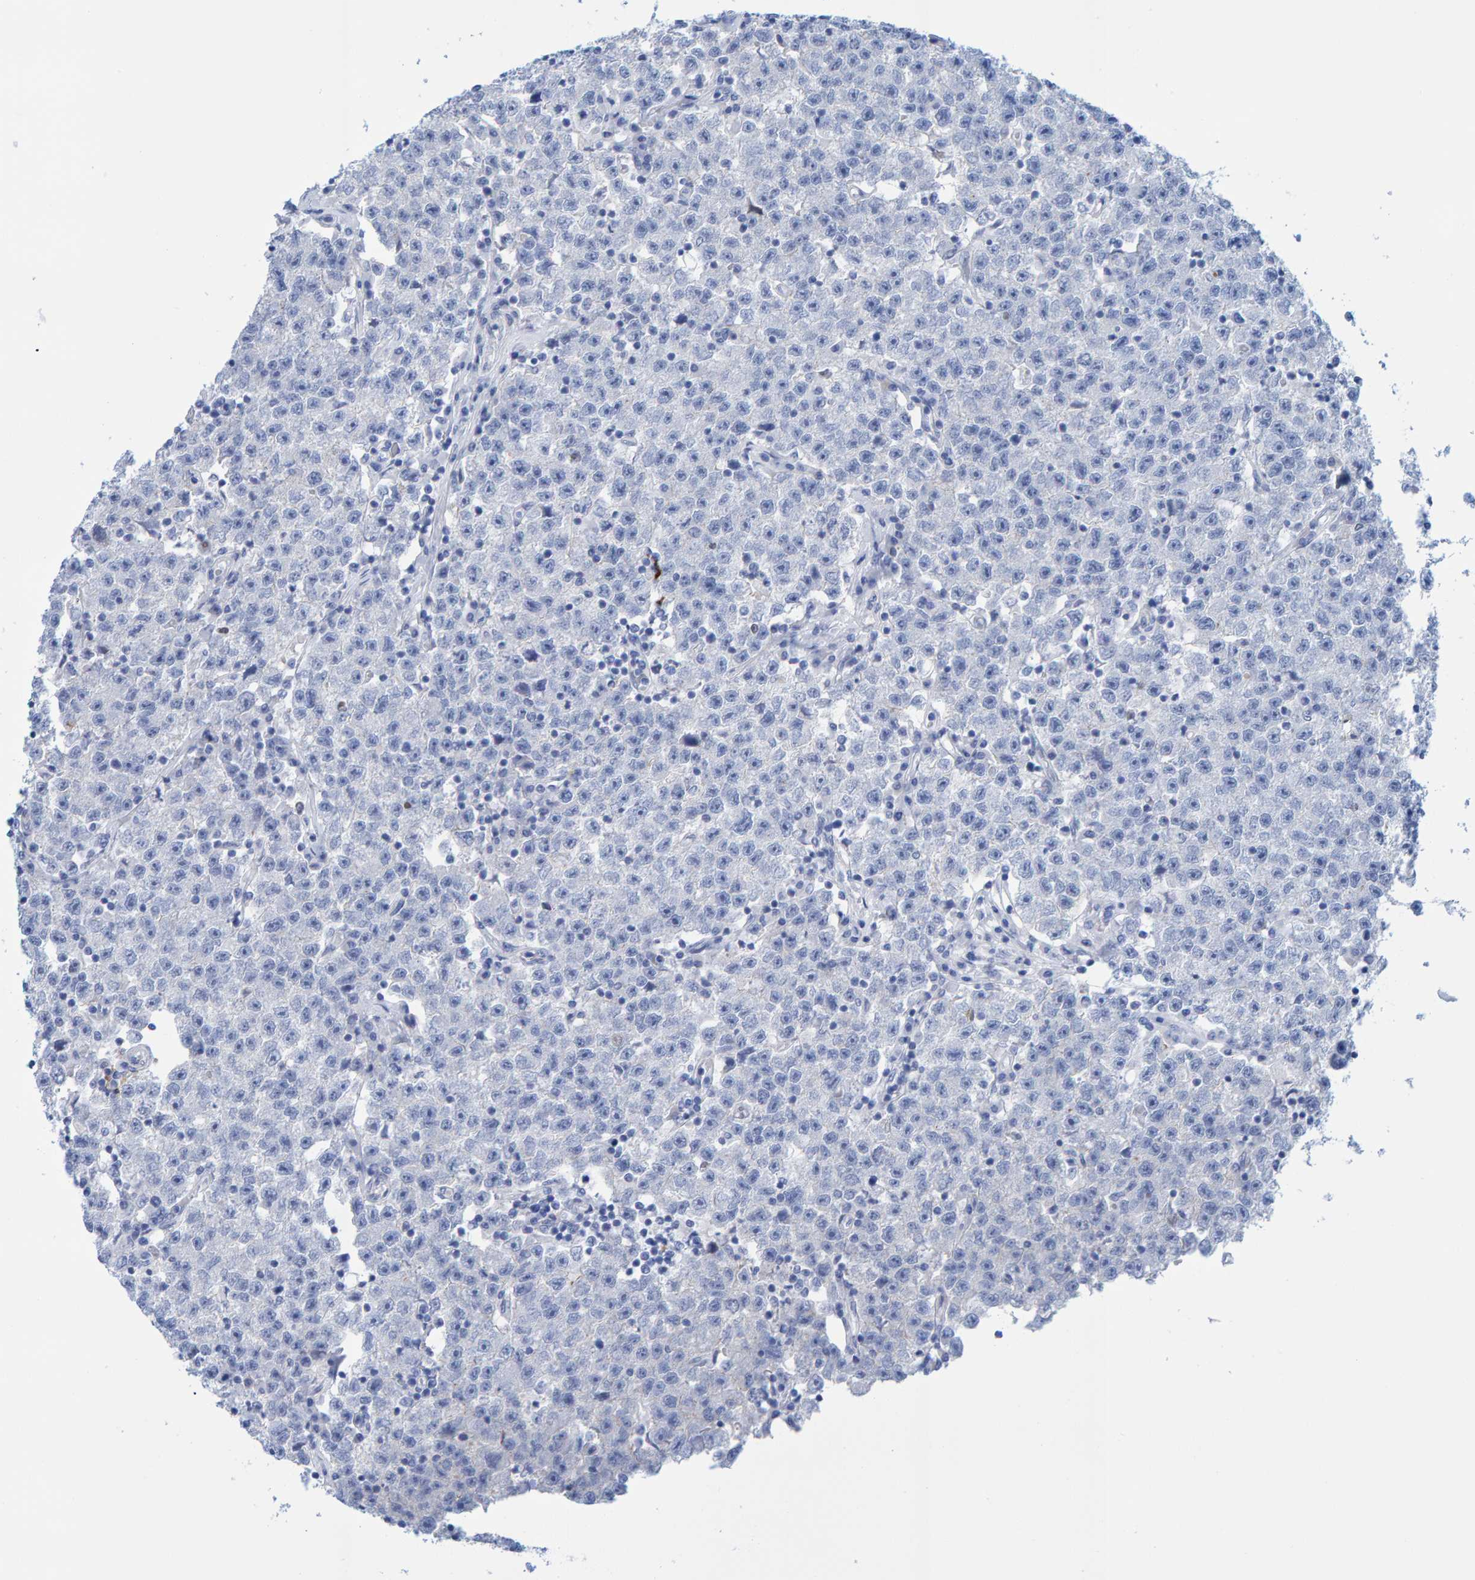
{"staining": {"intensity": "negative", "quantity": "none", "location": "none"}, "tissue": "testis cancer", "cell_type": "Tumor cells", "image_type": "cancer", "snomed": [{"axis": "morphology", "description": "Seminoma, NOS"}, {"axis": "topography", "description": "Testis"}], "caption": "Immunohistochemistry photomicrograph of neoplastic tissue: human testis seminoma stained with DAB (3,3'-diaminobenzidine) displays no significant protein staining in tumor cells.", "gene": "JAKMIP3", "patient": {"sex": "male", "age": 22}}